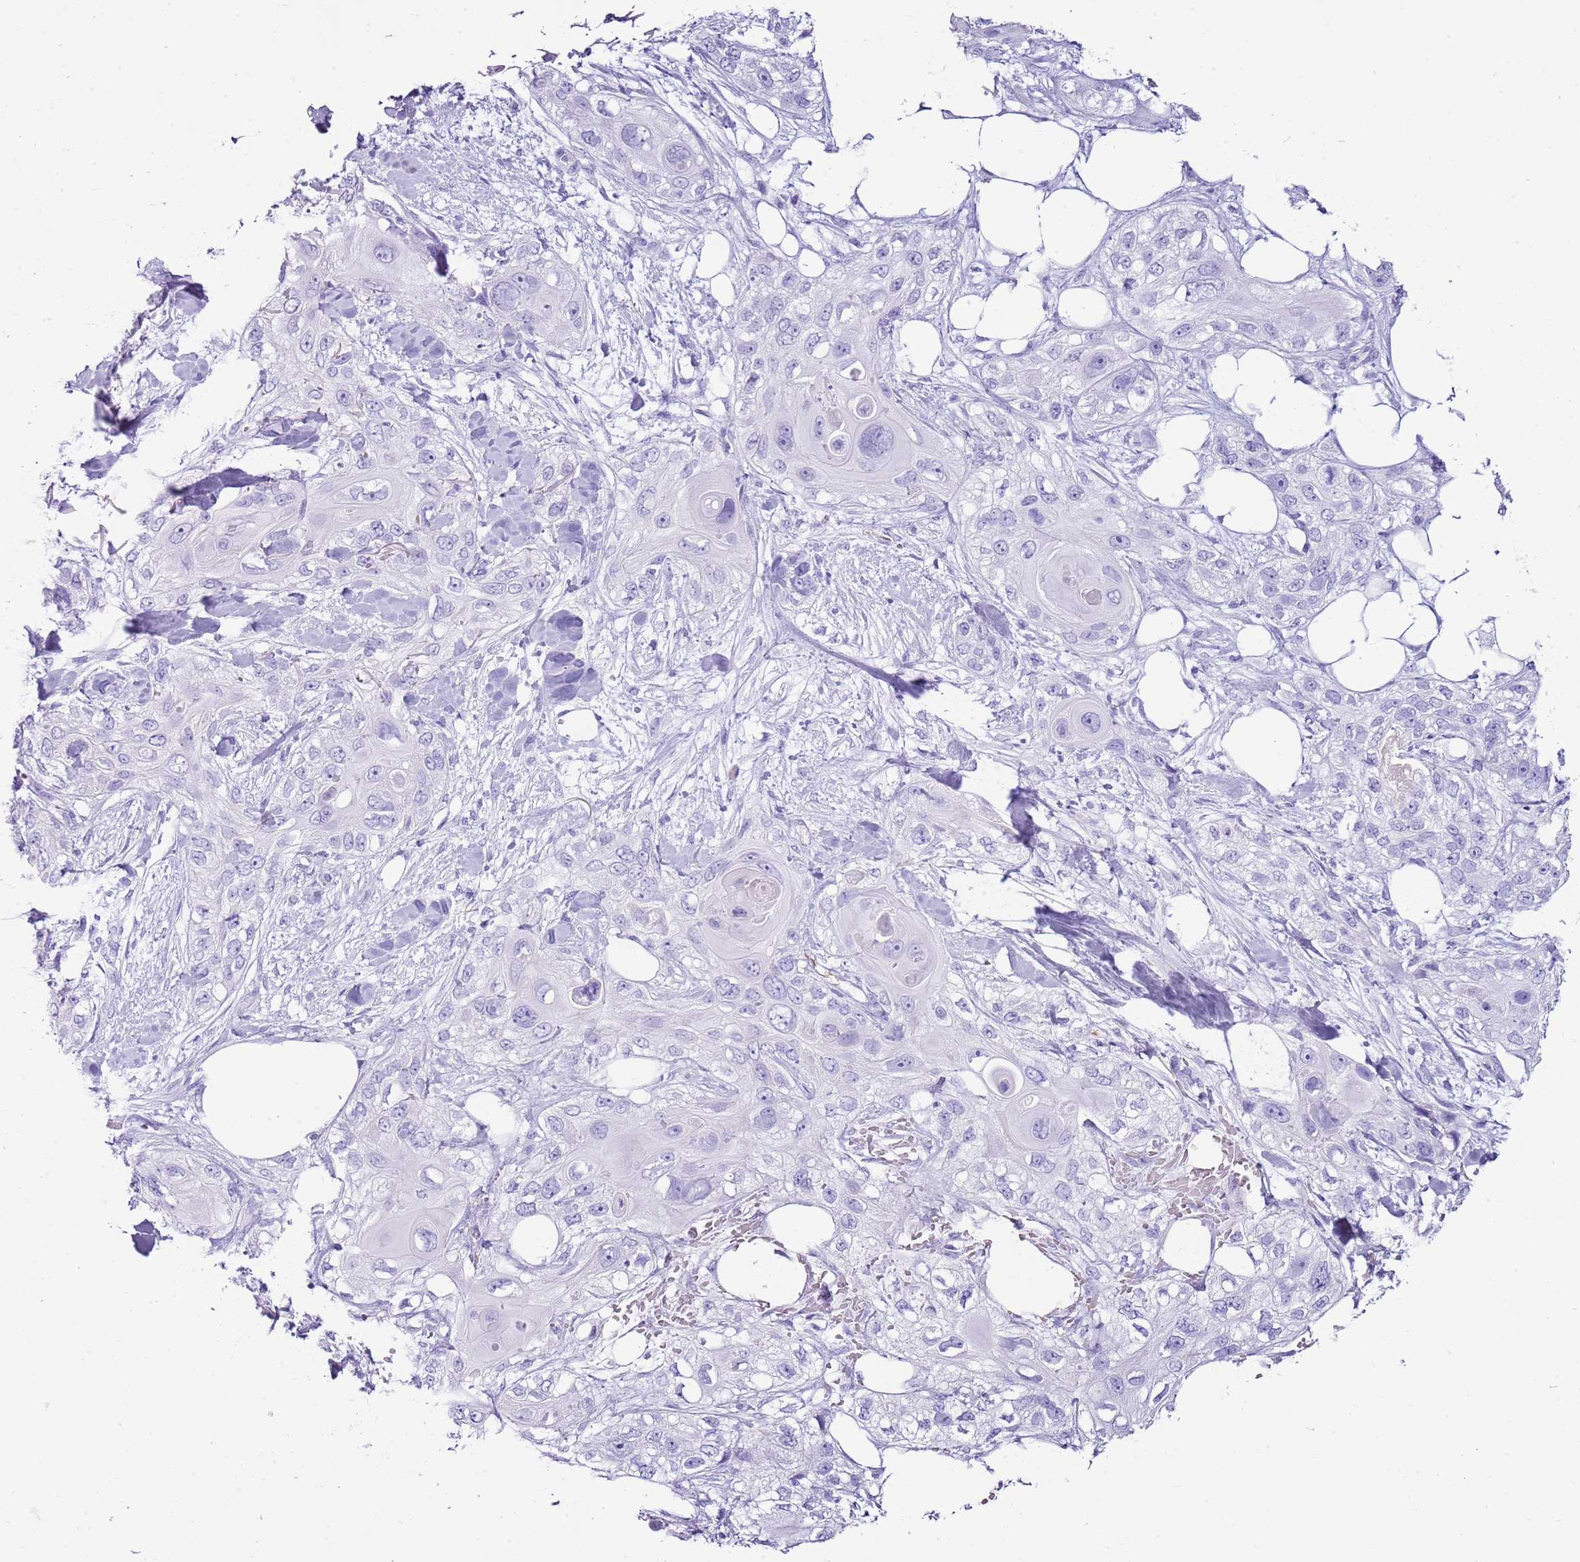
{"staining": {"intensity": "negative", "quantity": "none", "location": "none"}, "tissue": "skin cancer", "cell_type": "Tumor cells", "image_type": "cancer", "snomed": [{"axis": "morphology", "description": "Normal tissue, NOS"}, {"axis": "morphology", "description": "Squamous cell carcinoma, NOS"}, {"axis": "topography", "description": "Skin"}], "caption": "DAB immunohistochemical staining of human skin squamous cell carcinoma displays no significant positivity in tumor cells.", "gene": "IGKV3D-11", "patient": {"sex": "male", "age": 72}}